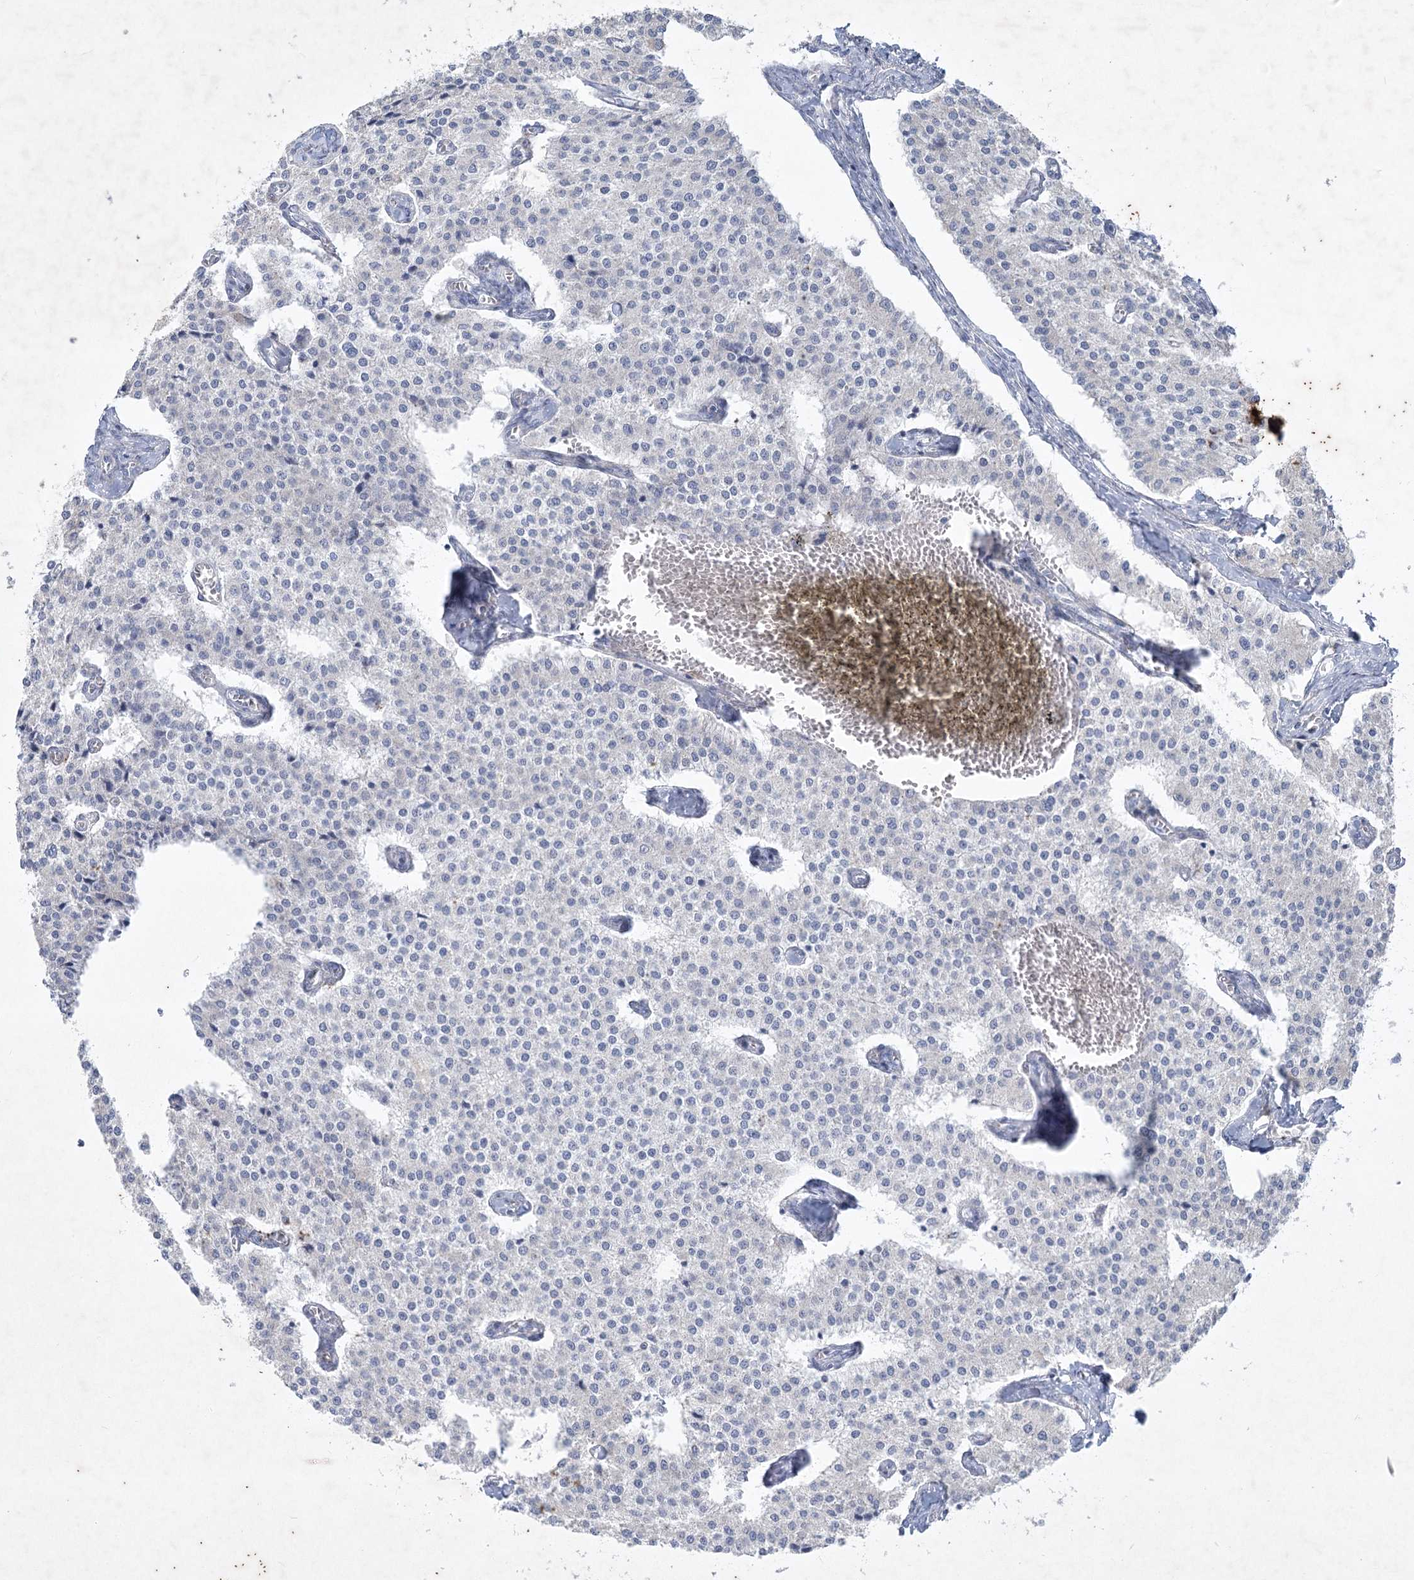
{"staining": {"intensity": "negative", "quantity": "none", "location": "none"}, "tissue": "carcinoid", "cell_type": "Tumor cells", "image_type": "cancer", "snomed": [{"axis": "morphology", "description": "Carcinoid, malignant, NOS"}, {"axis": "topography", "description": "Colon"}], "caption": "An immunohistochemistry image of carcinoid is shown. There is no staining in tumor cells of carcinoid.", "gene": "PLA2G12A", "patient": {"sex": "female", "age": 52}}